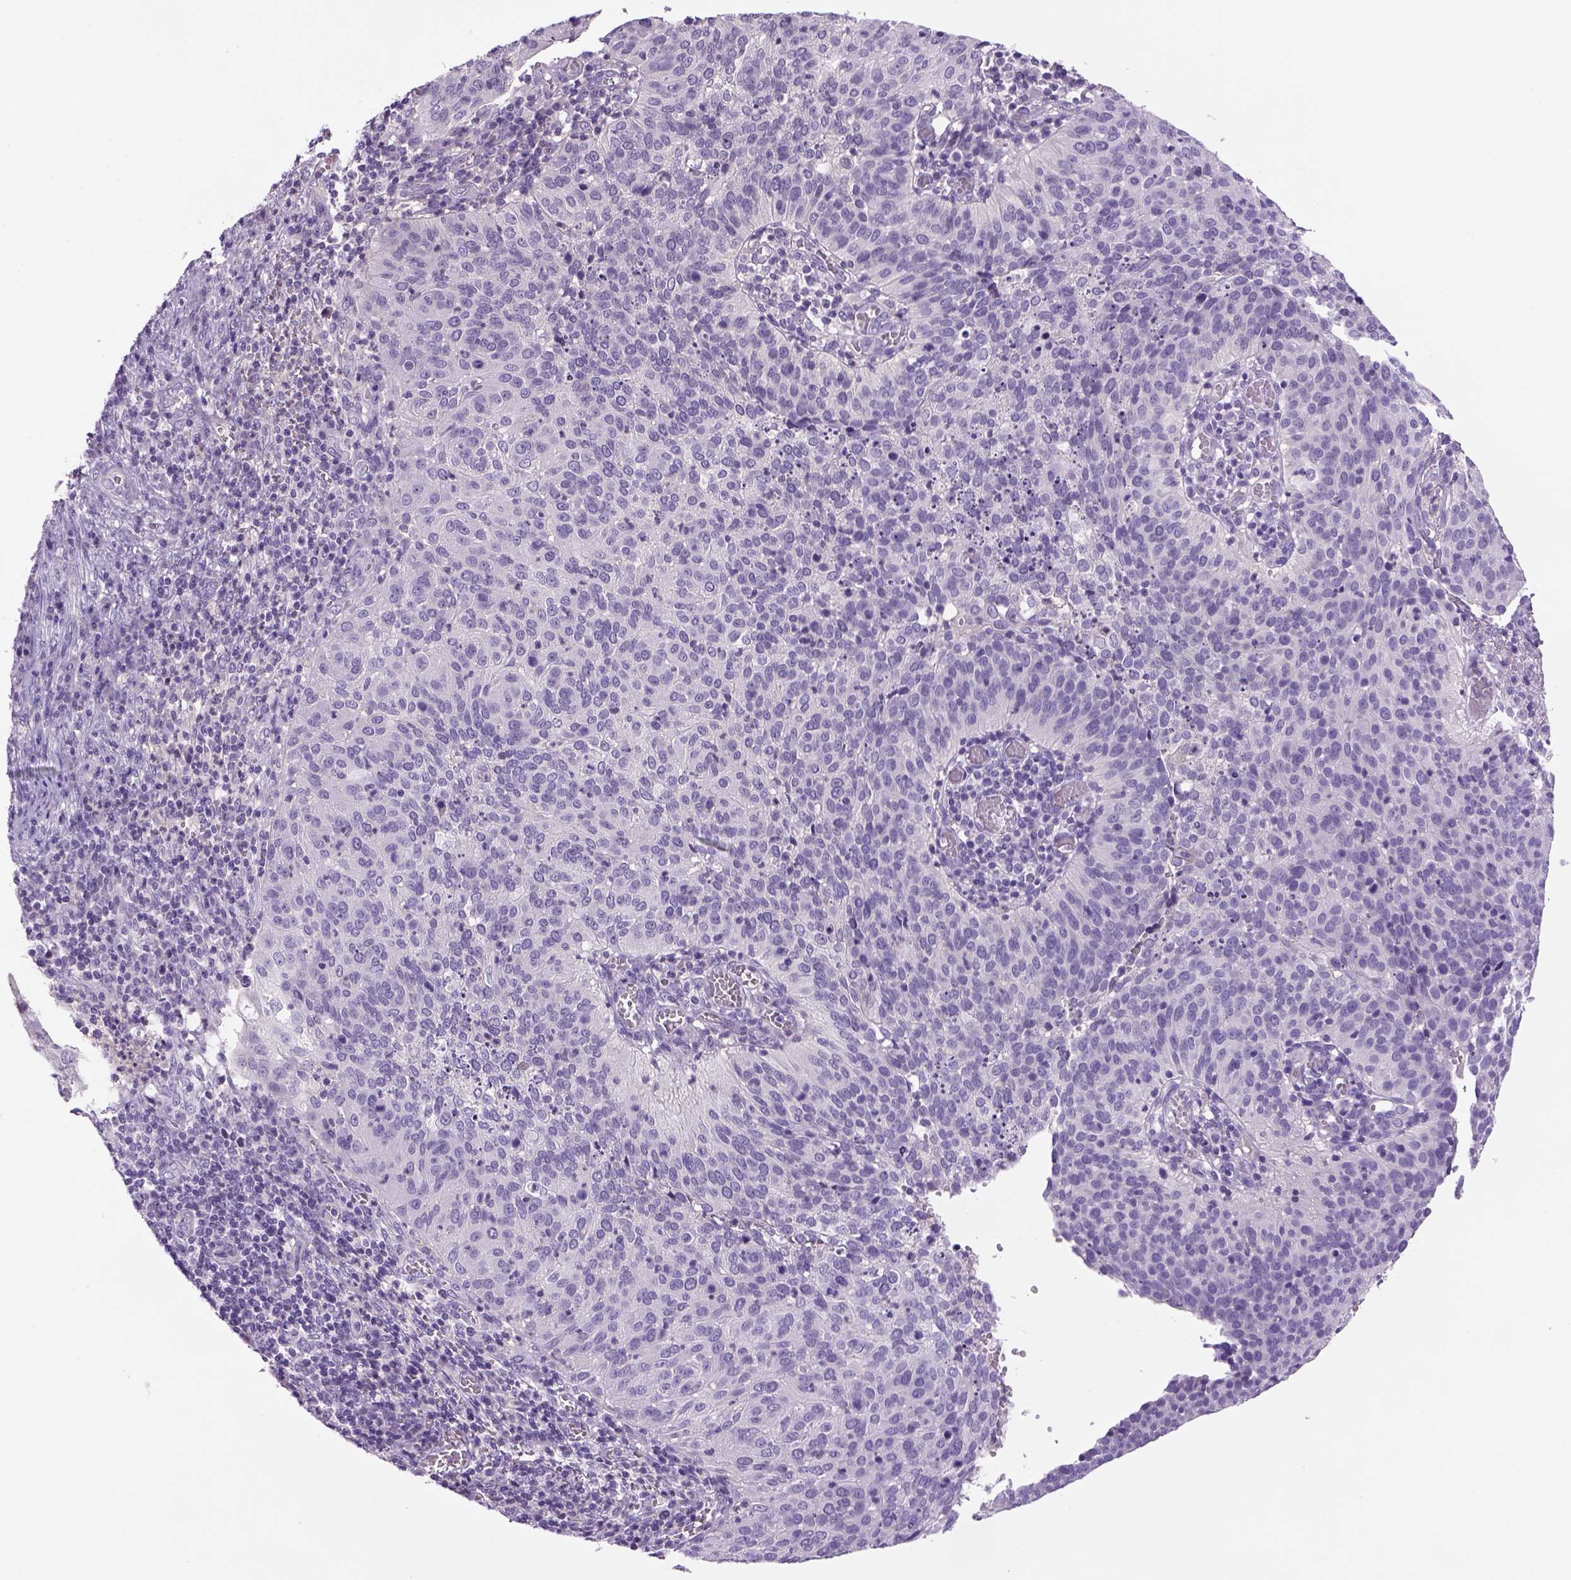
{"staining": {"intensity": "negative", "quantity": "none", "location": "none"}, "tissue": "cervical cancer", "cell_type": "Tumor cells", "image_type": "cancer", "snomed": [{"axis": "morphology", "description": "Squamous cell carcinoma, NOS"}, {"axis": "topography", "description": "Cervix"}], "caption": "The micrograph demonstrates no staining of tumor cells in cervical squamous cell carcinoma. The staining was performed using DAB (3,3'-diaminobenzidine) to visualize the protein expression in brown, while the nuclei were stained in blue with hematoxylin (Magnification: 20x).", "gene": "DBH", "patient": {"sex": "female", "age": 39}}